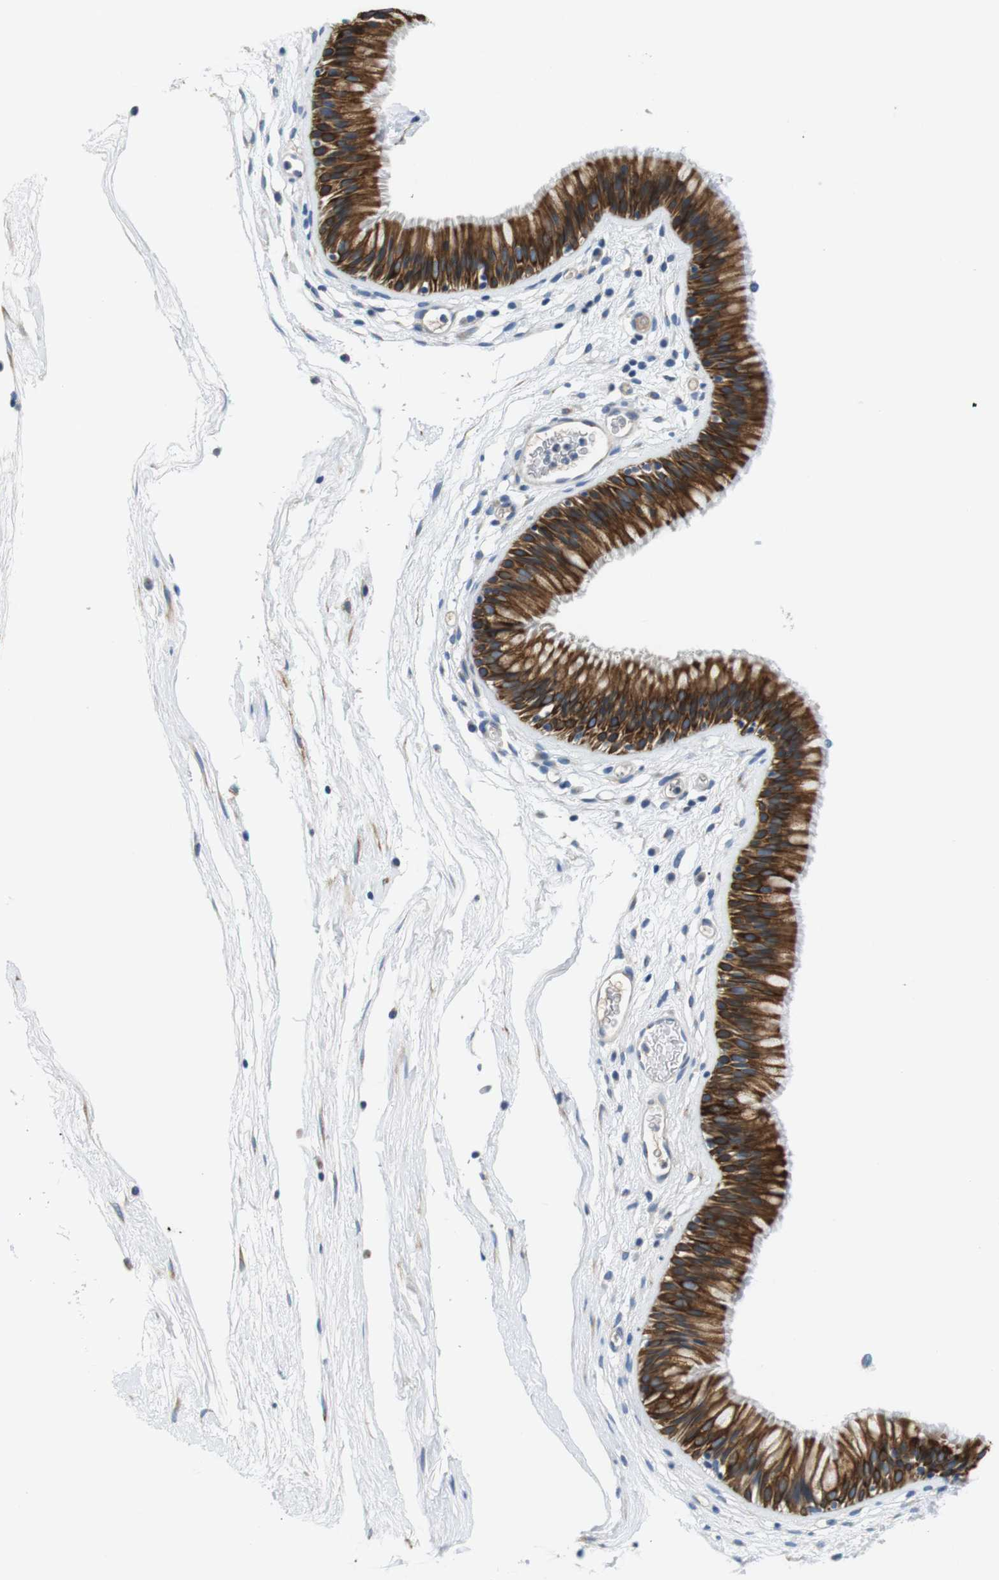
{"staining": {"intensity": "strong", "quantity": ">75%", "location": "cytoplasmic/membranous"}, "tissue": "nasopharynx", "cell_type": "Respiratory epithelial cells", "image_type": "normal", "snomed": [{"axis": "morphology", "description": "Normal tissue, NOS"}, {"axis": "morphology", "description": "Inflammation, NOS"}, {"axis": "topography", "description": "Nasopharynx"}], "caption": "Respiratory epithelial cells reveal high levels of strong cytoplasmic/membranous staining in approximately >75% of cells in normal nasopharynx.", "gene": "UNC5CL", "patient": {"sex": "male", "age": 48}}